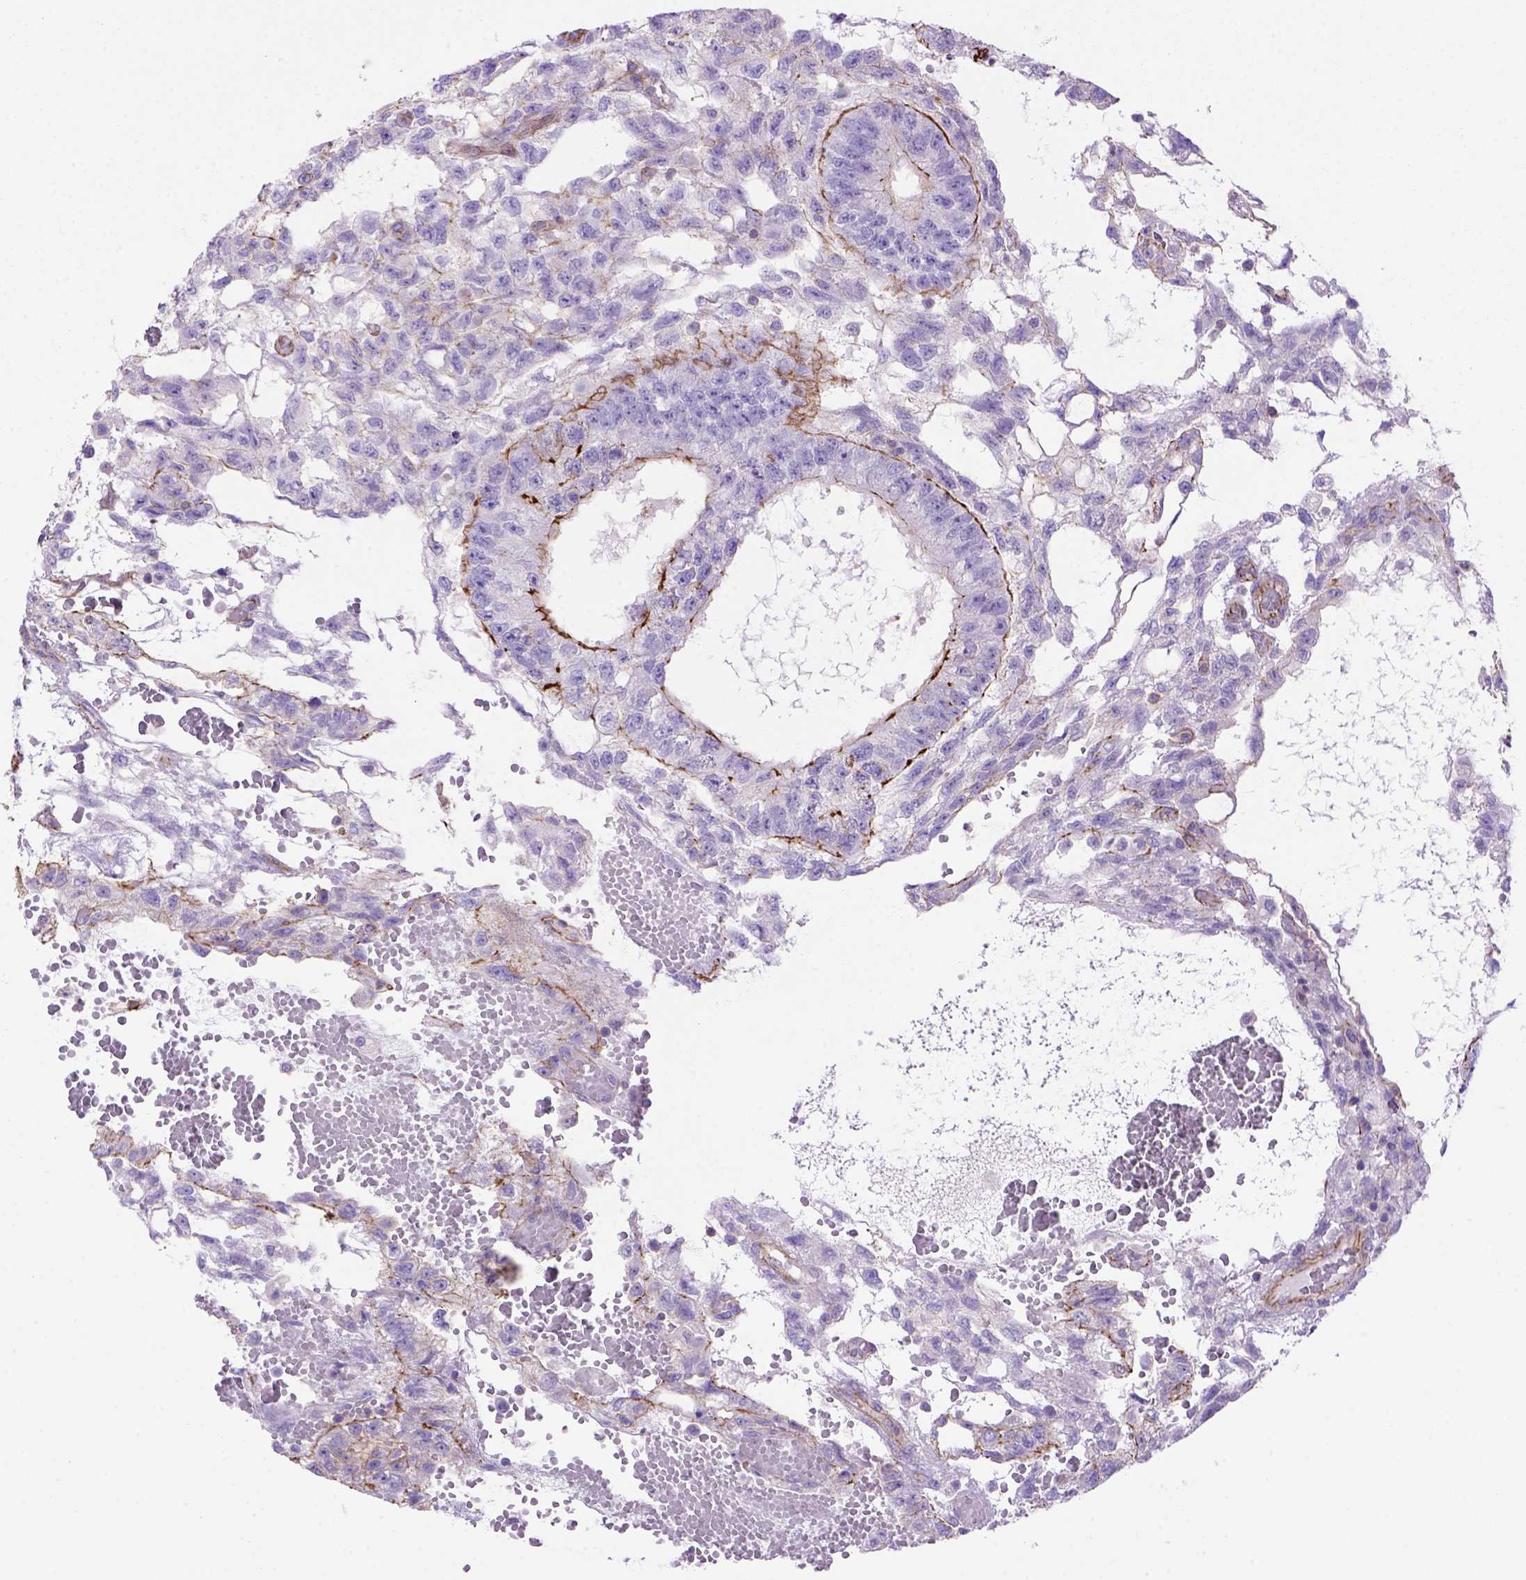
{"staining": {"intensity": "strong", "quantity": "25%-75%", "location": "cytoplasmic/membranous"}, "tissue": "testis cancer", "cell_type": "Tumor cells", "image_type": "cancer", "snomed": [{"axis": "morphology", "description": "Carcinoma, Embryonal, NOS"}, {"axis": "topography", "description": "Testis"}], "caption": "Brown immunohistochemical staining in testis embryonal carcinoma shows strong cytoplasmic/membranous staining in about 25%-75% of tumor cells. The protein of interest is shown in brown color, while the nuclei are stained blue.", "gene": "PEX12", "patient": {"sex": "male", "age": 32}}